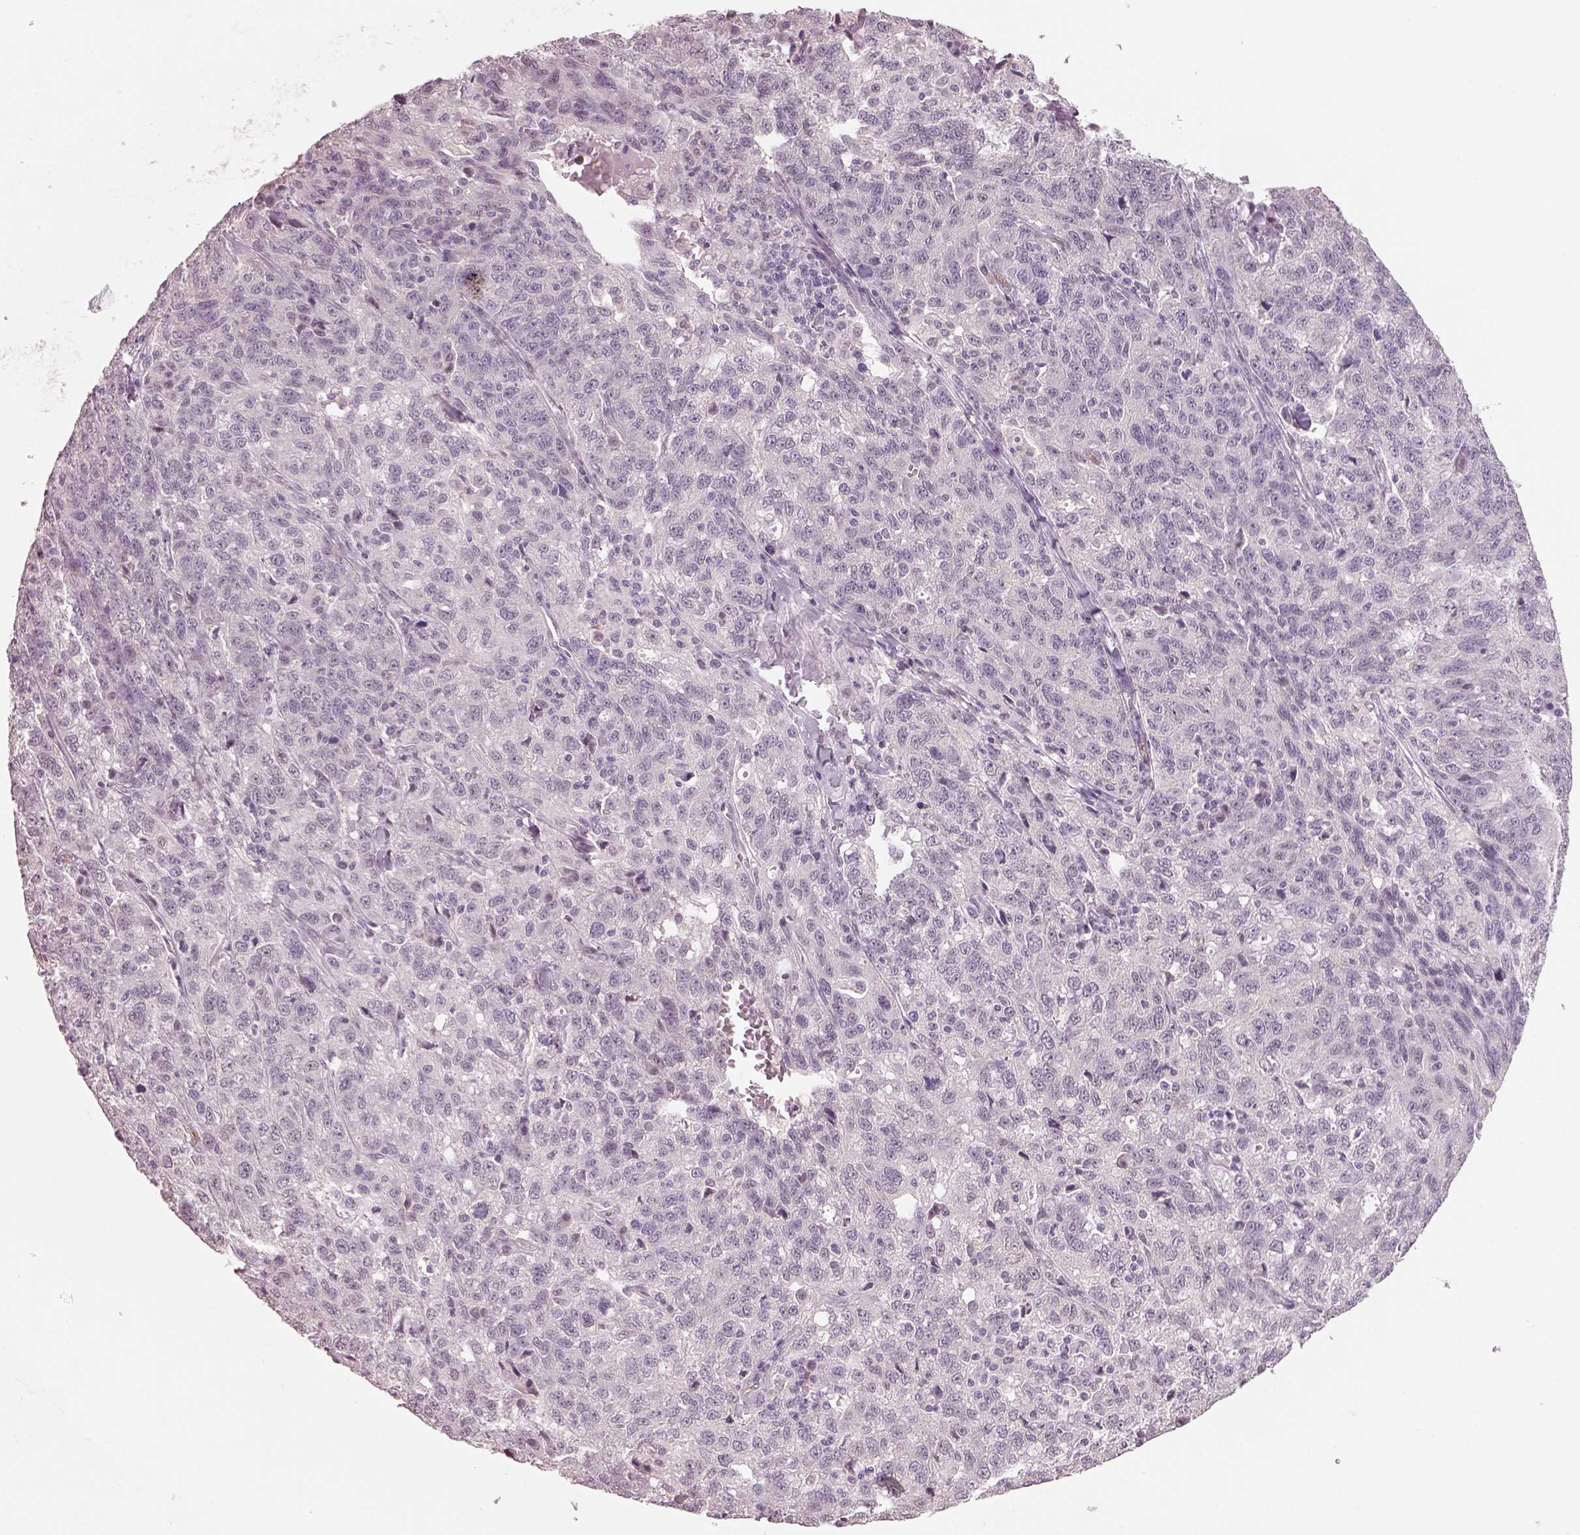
{"staining": {"intensity": "negative", "quantity": "none", "location": "none"}, "tissue": "ovarian cancer", "cell_type": "Tumor cells", "image_type": "cancer", "snomed": [{"axis": "morphology", "description": "Cystadenocarcinoma, serous, NOS"}, {"axis": "topography", "description": "Ovary"}], "caption": "The image displays no staining of tumor cells in serous cystadenocarcinoma (ovarian).", "gene": "NAT8", "patient": {"sex": "female", "age": 71}}